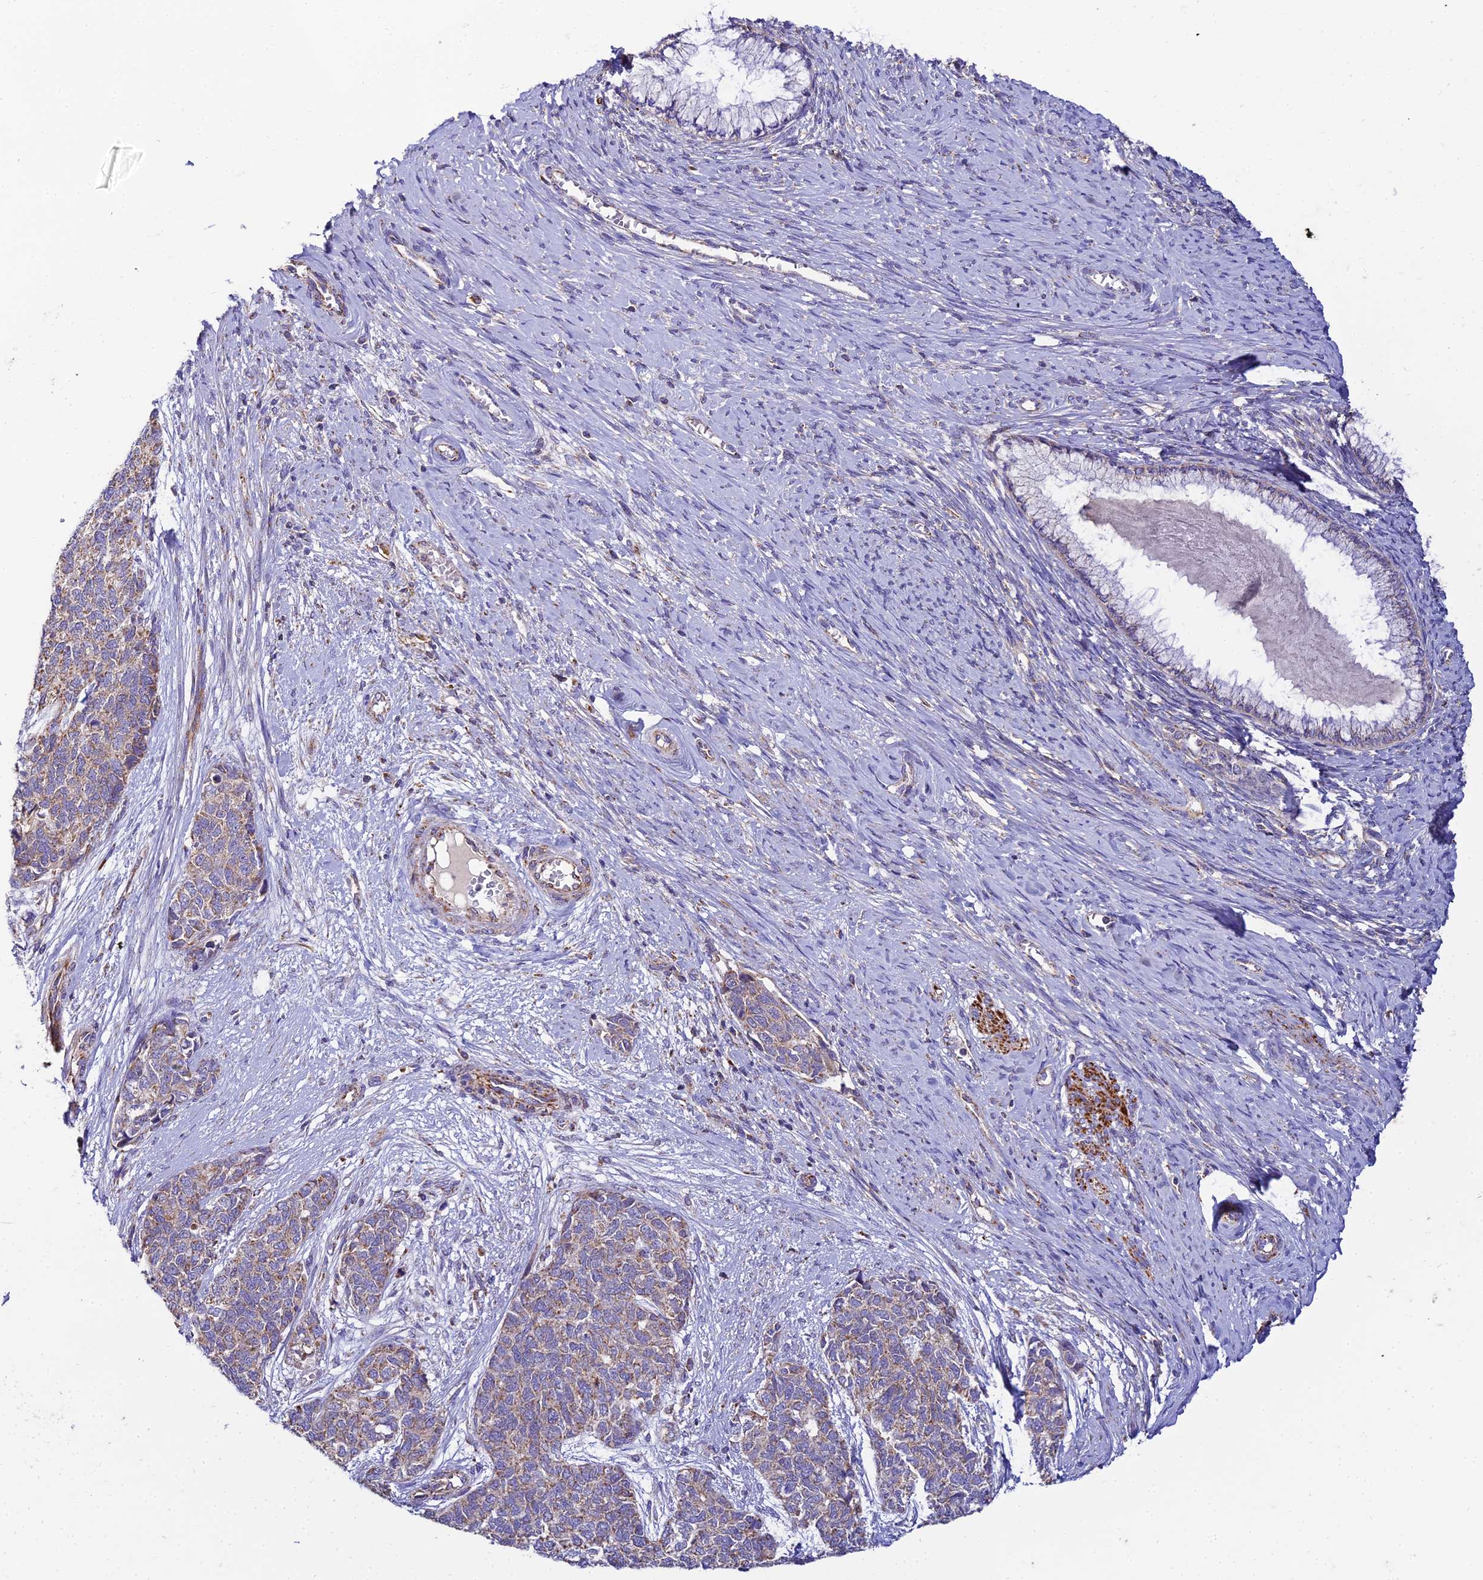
{"staining": {"intensity": "weak", "quantity": ">75%", "location": "cytoplasmic/membranous"}, "tissue": "cervical cancer", "cell_type": "Tumor cells", "image_type": "cancer", "snomed": [{"axis": "morphology", "description": "Squamous cell carcinoma, NOS"}, {"axis": "topography", "description": "Cervix"}], "caption": "Tumor cells exhibit low levels of weak cytoplasmic/membranous expression in about >75% of cells in human squamous cell carcinoma (cervical).", "gene": "NIPSNAP3A", "patient": {"sex": "female", "age": 63}}